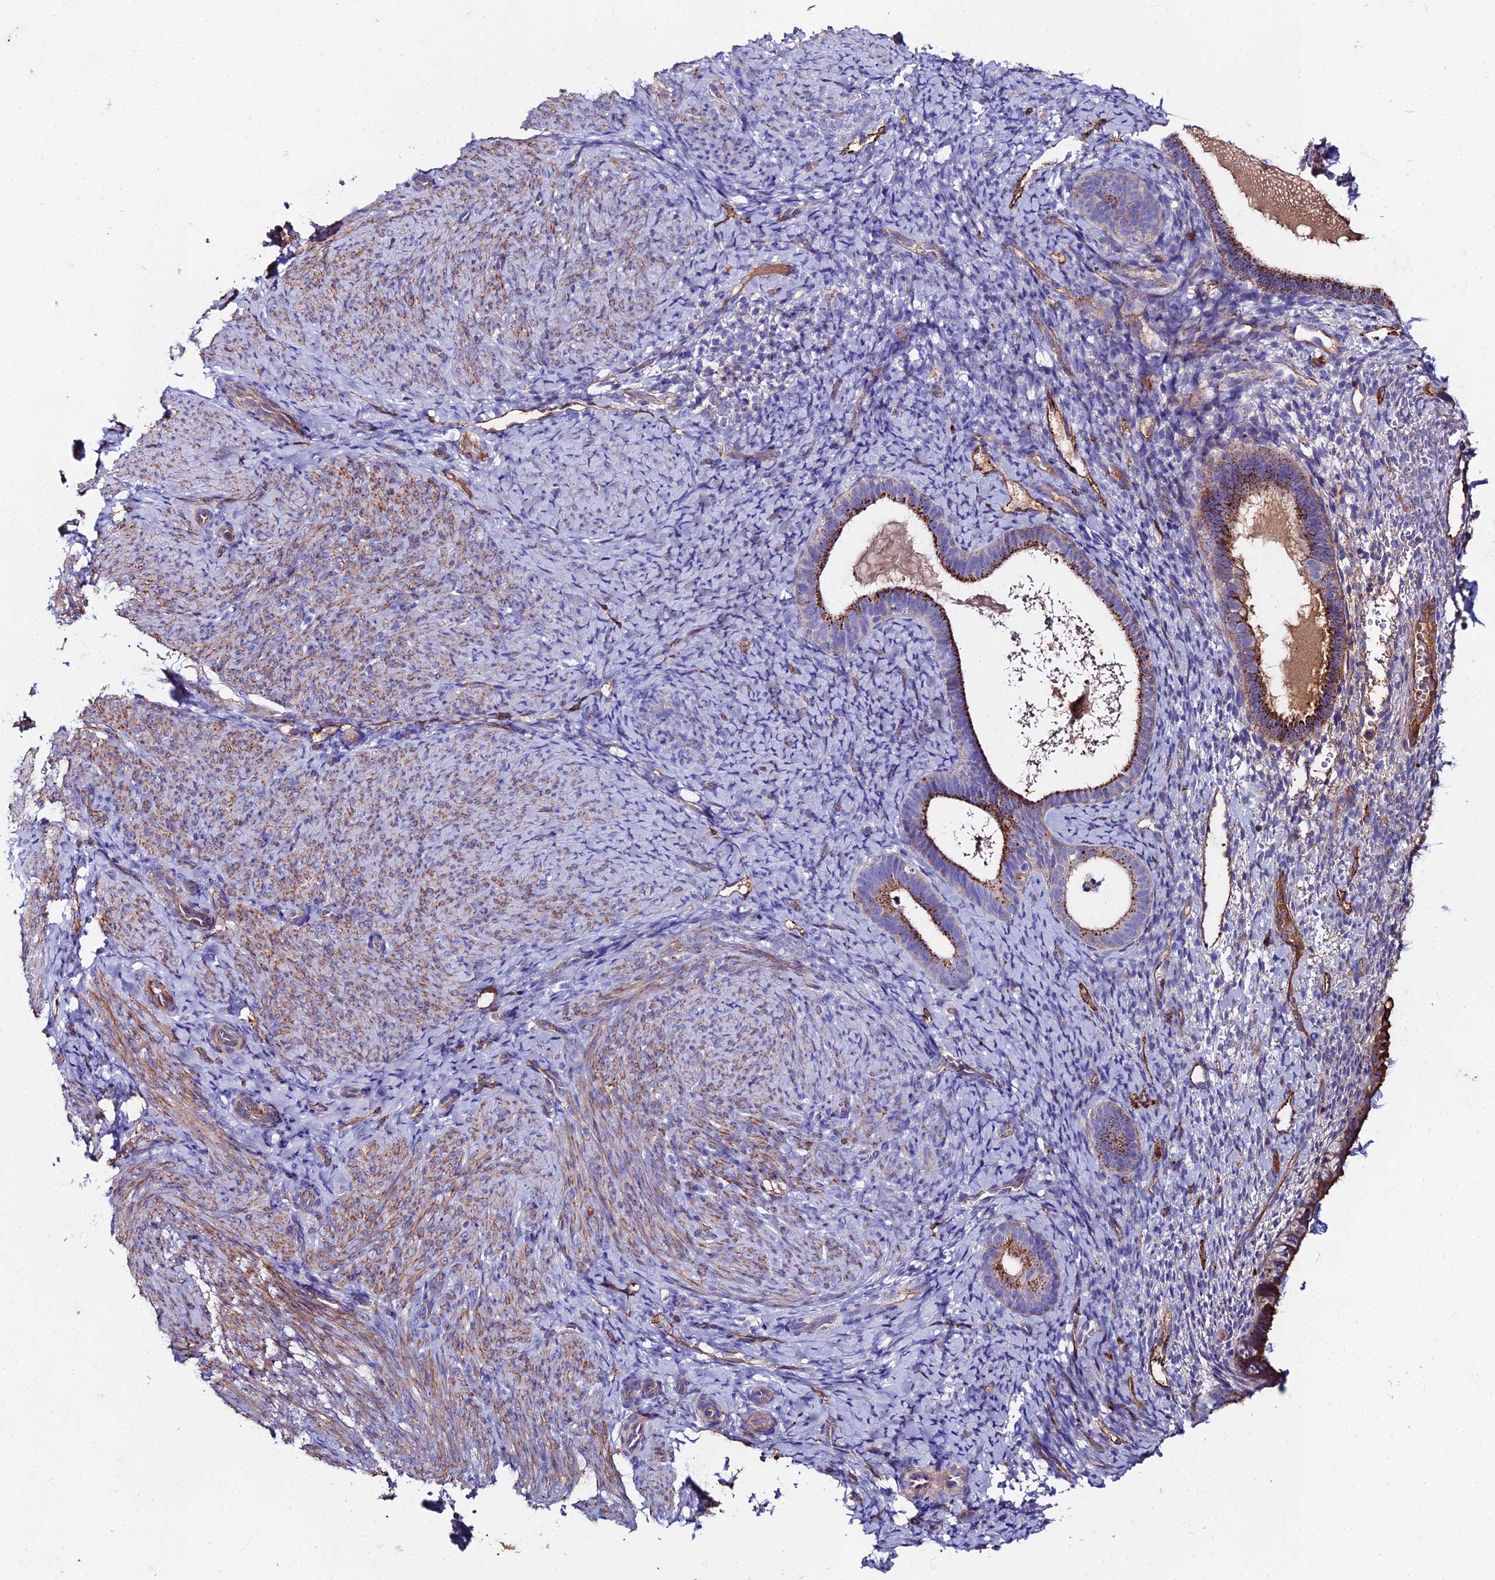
{"staining": {"intensity": "negative", "quantity": "none", "location": "none"}, "tissue": "endometrium", "cell_type": "Cells in endometrial stroma", "image_type": "normal", "snomed": [{"axis": "morphology", "description": "Normal tissue, NOS"}, {"axis": "topography", "description": "Endometrium"}], "caption": "DAB immunohistochemical staining of benign human endometrium shows no significant expression in cells in endometrial stroma.", "gene": "C6", "patient": {"sex": "female", "age": 65}}